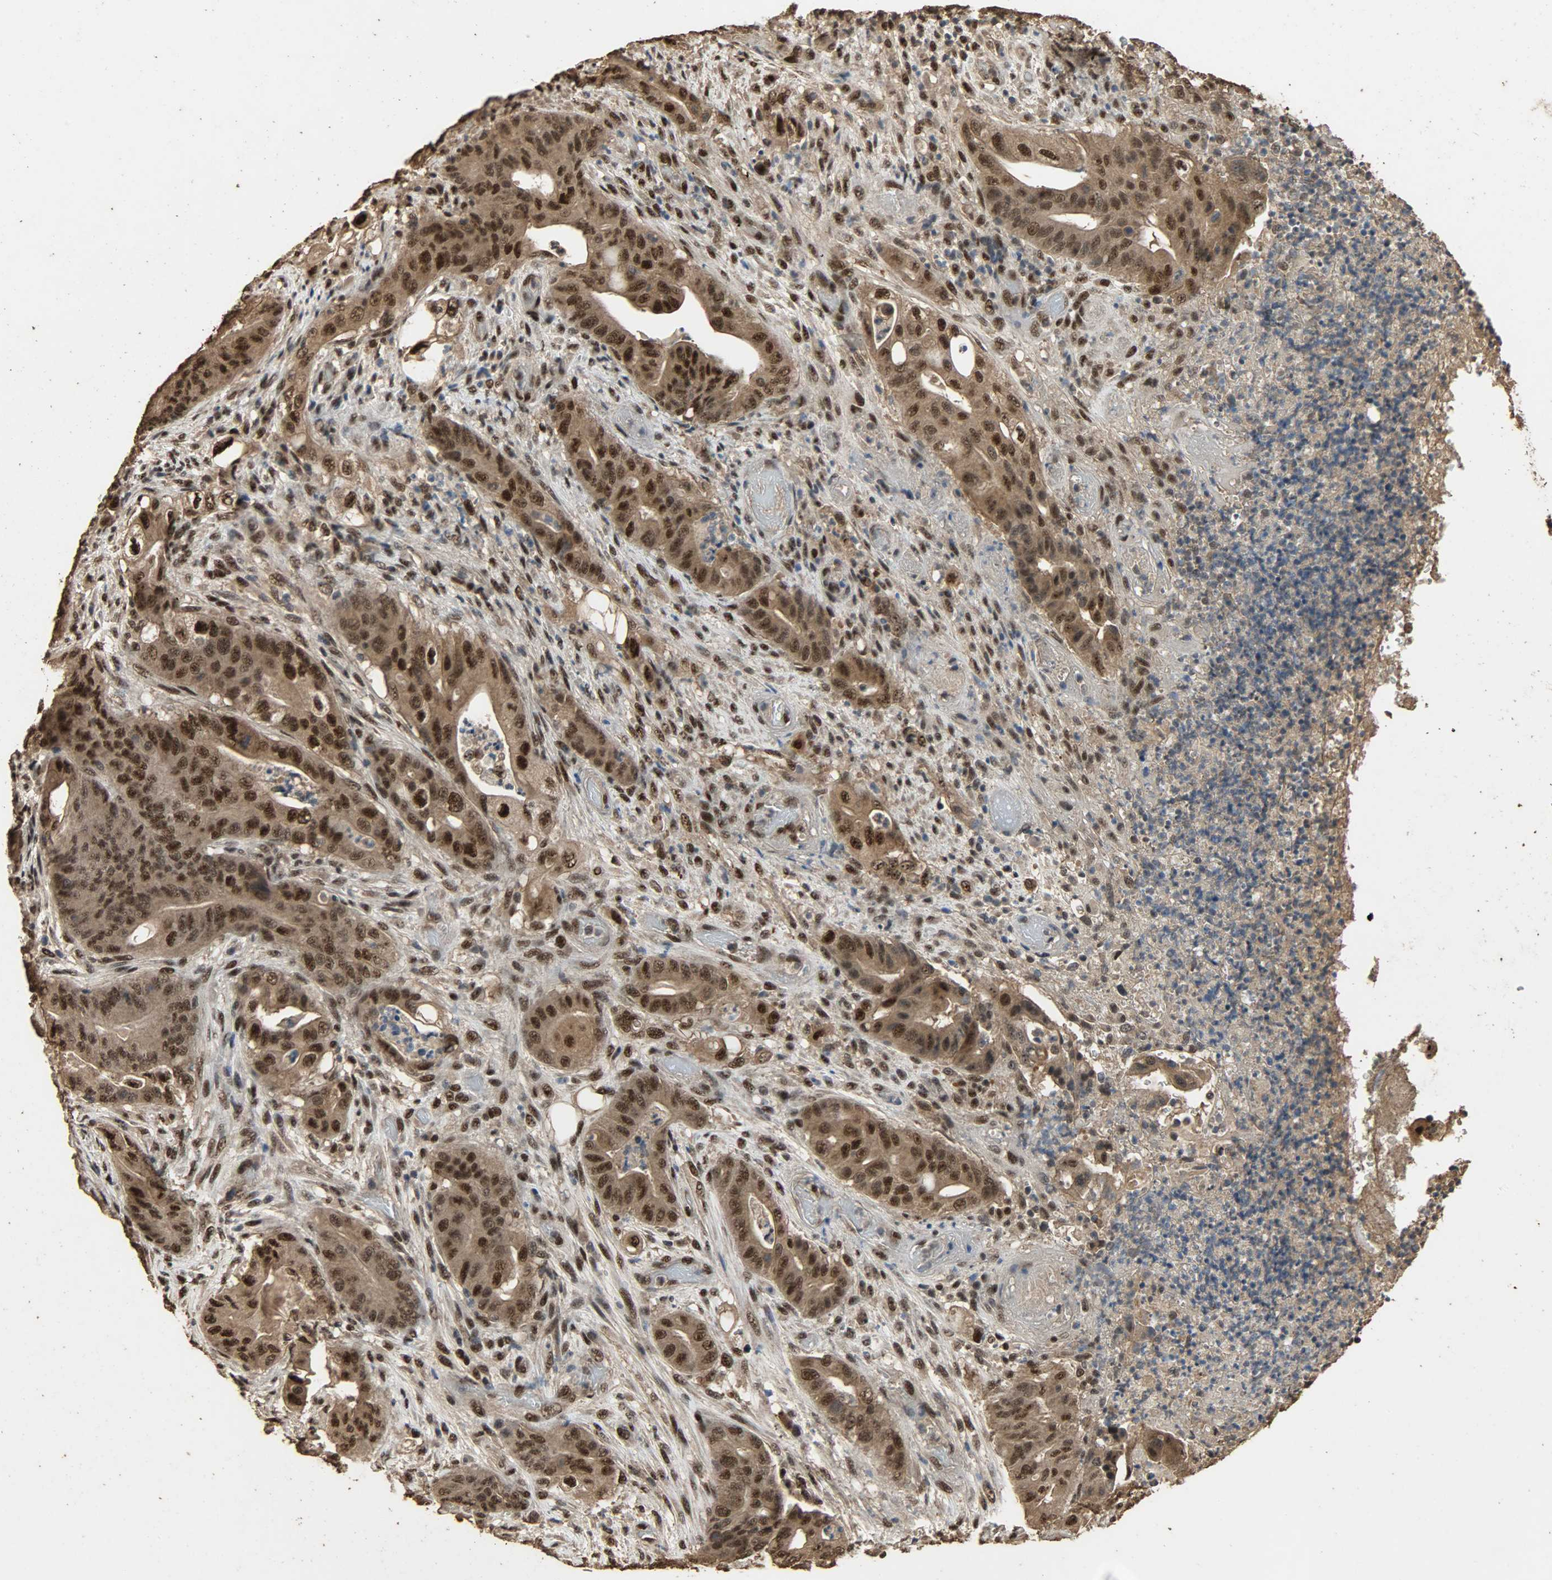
{"staining": {"intensity": "strong", "quantity": ">75%", "location": "cytoplasmic/membranous,nuclear"}, "tissue": "stomach cancer", "cell_type": "Tumor cells", "image_type": "cancer", "snomed": [{"axis": "morphology", "description": "Adenocarcinoma, NOS"}, {"axis": "topography", "description": "Stomach"}], "caption": "IHC image of human stomach cancer stained for a protein (brown), which exhibits high levels of strong cytoplasmic/membranous and nuclear positivity in about >75% of tumor cells.", "gene": "CCNT2", "patient": {"sex": "female", "age": 73}}